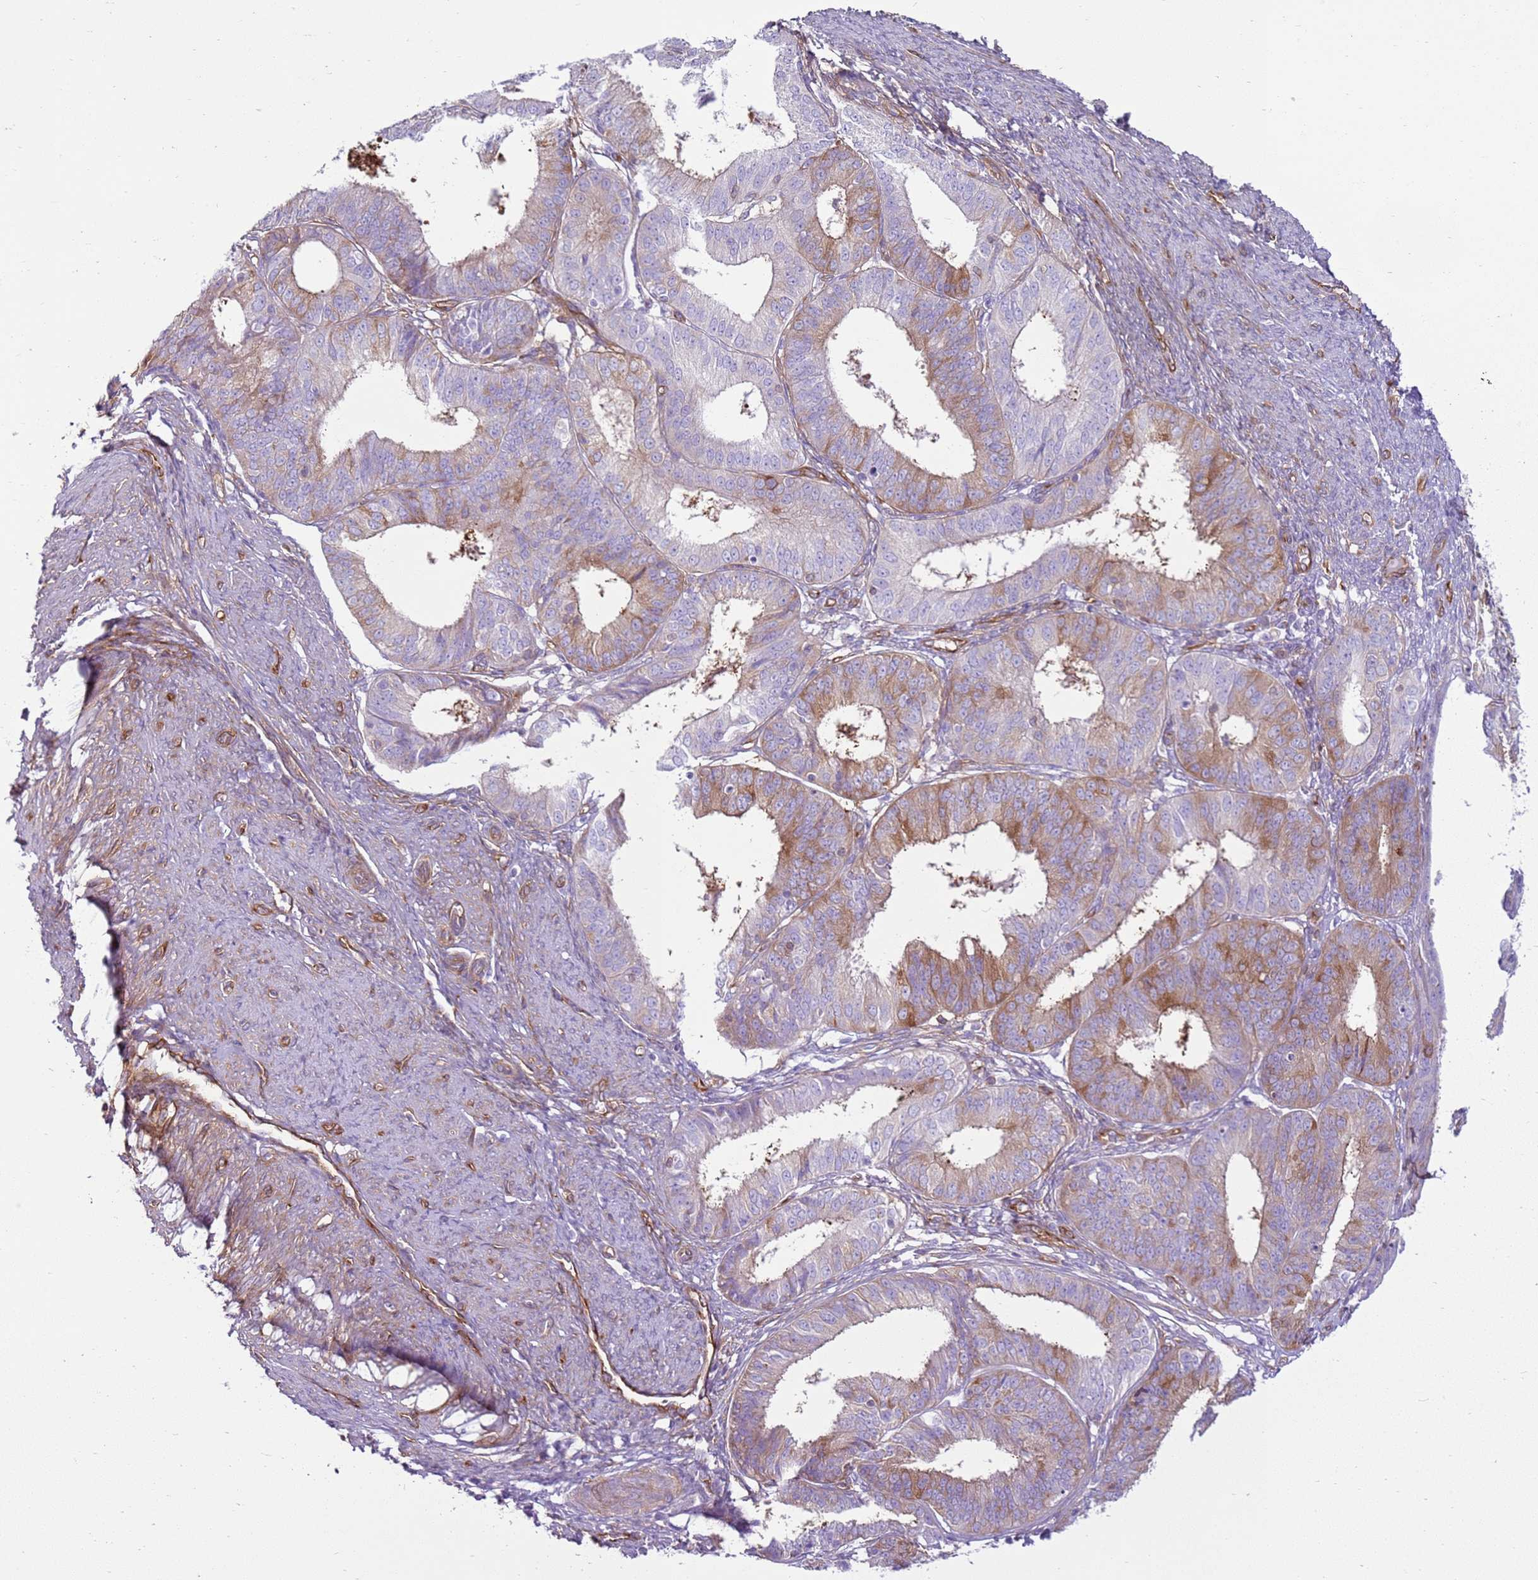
{"staining": {"intensity": "moderate", "quantity": "25%-75%", "location": "cytoplasmic/membranous"}, "tissue": "endometrial cancer", "cell_type": "Tumor cells", "image_type": "cancer", "snomed": [{"axis": "morphology", "description": "Adenocarcinoma, NOS"}, {"axis": "topography", "description": "Endometrium"}], "caption": "Adenocarcinoma (endometrial) was stained to show a protein in brown. There is medium levels of moderate cytoplasmic/membranous positivity in approximately 25%-75% of tumor cells. (IHC, brightfield microscopy, high magnification).", "gene": "SNX21", "patient": {"sex": "female", "age": 51}}